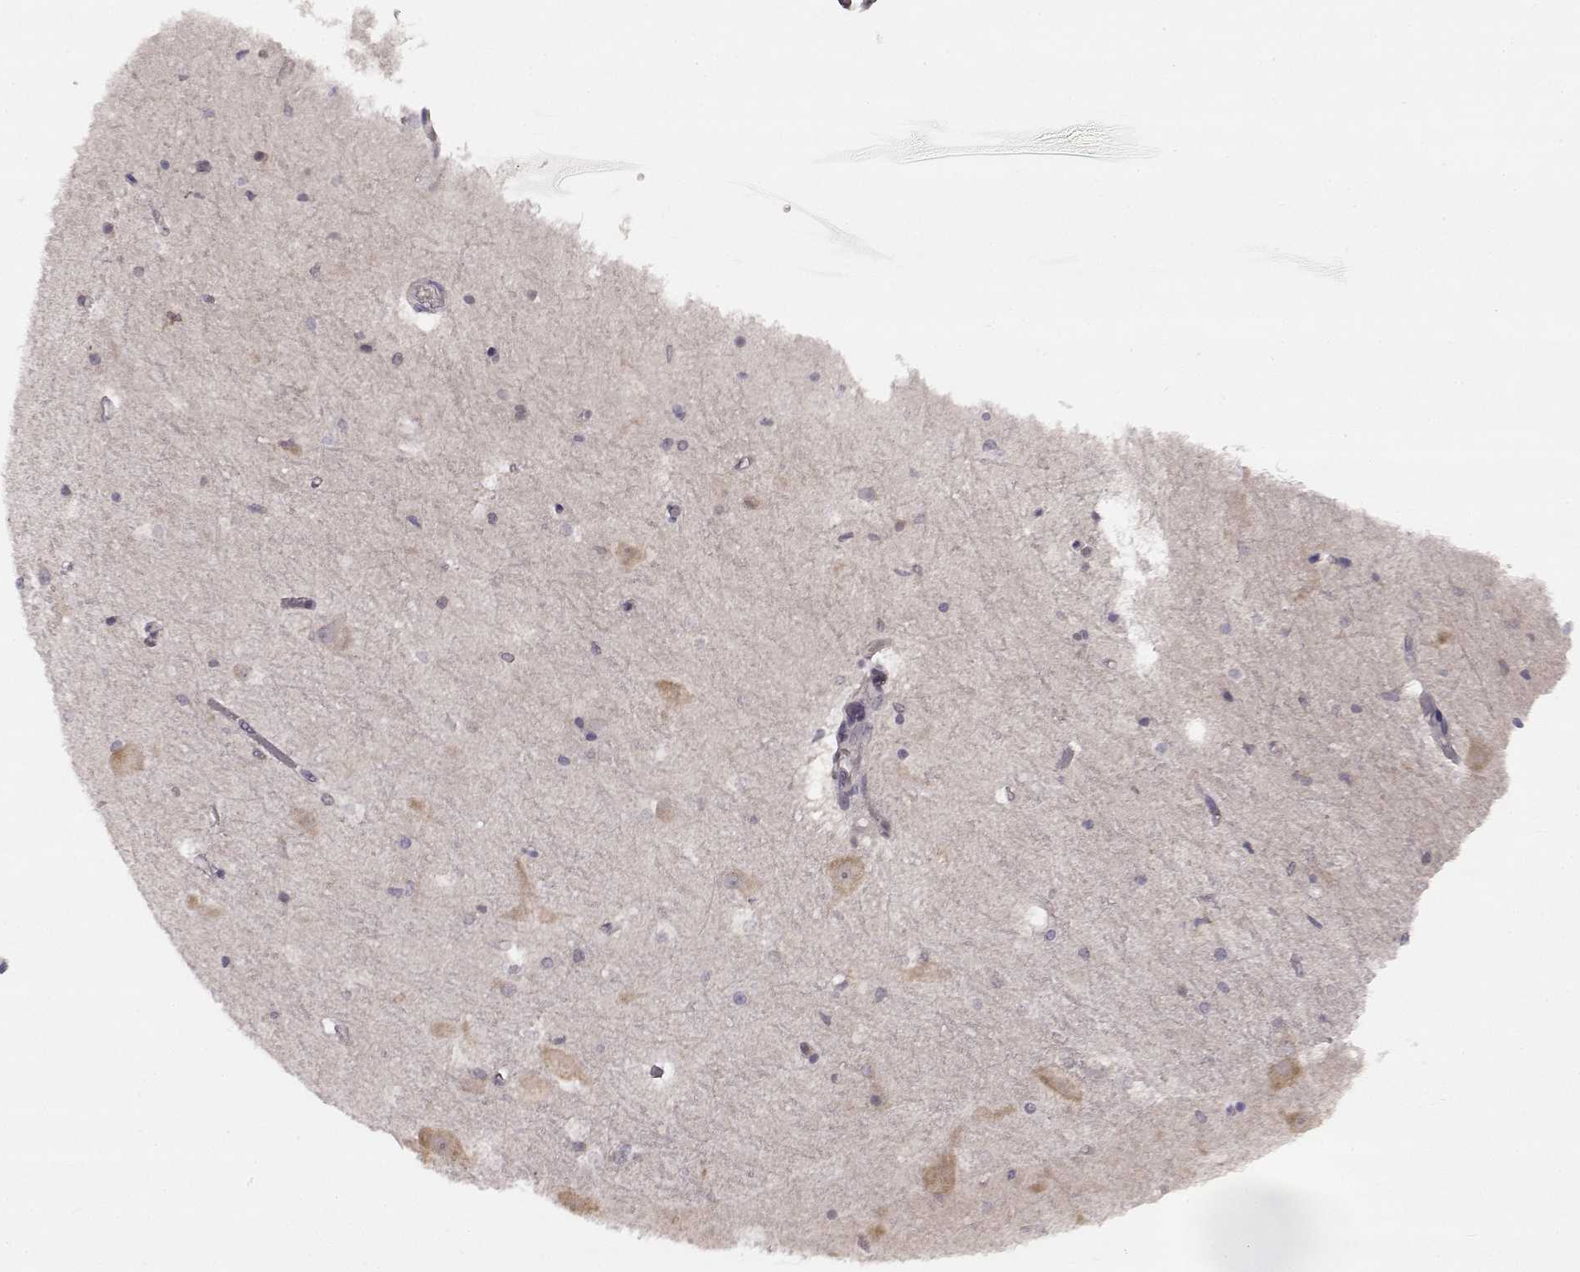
{"staining": {"intensity": "negative", "quantity": "none", "location": "none"}, "tissue": "hippocampus", "cell_type": "Glial cells", "image_type": "normal", "snomed": [{"axis": "morphology", "description": "Normal tissue, NOS"}, {"axis": "topography", "description": "Hippocampus"}], "caption": "Image shows no protein positivity in glial cells of normal hippocampus. (Brightfield microscopy of DAB immunohistochemistry (IHC) at high magnification).", "gene": "SPAG17", "patient": {"sex": "male", "age": 44}}